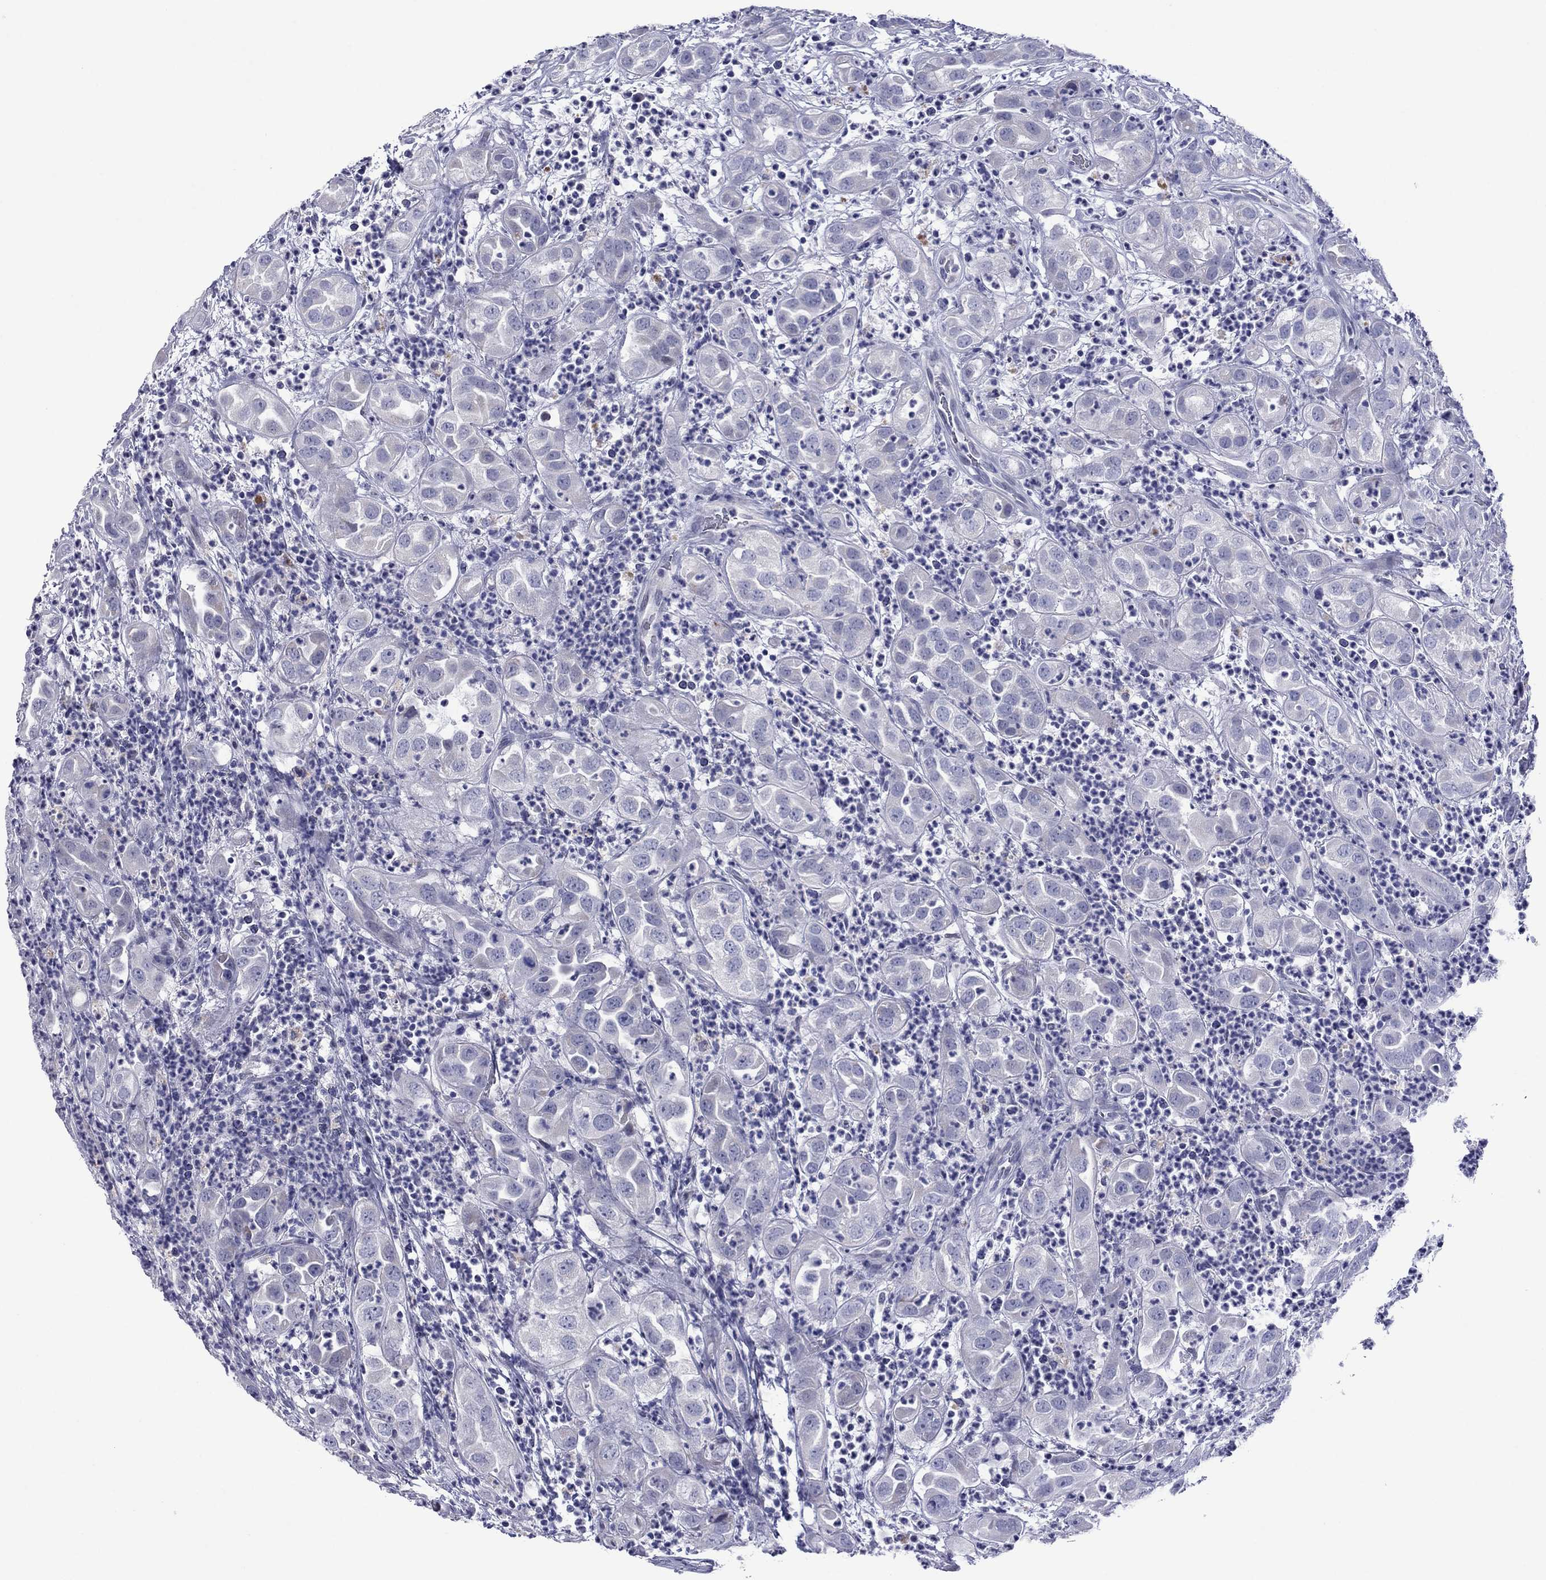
{"staining": {"intensity": "negative", "quantity": "none", "location": "none"}, "tissue": "urothelial cancer", "cell_type": "Tumor cells", "image_type": "cancer", "snomed": [{"axis": "morphology", "description": "Urothelial carcinoma, High grade"}, {"axis": "topography", "description": "Urinary bladder"}], "caption": "The IHC photomicrograph has no significant positivity in tumor cells of urothelial carcinoma (high-grade) tissue.", "gene": "PIWIL1", "patient": {"sex": "female", "age": 41}}